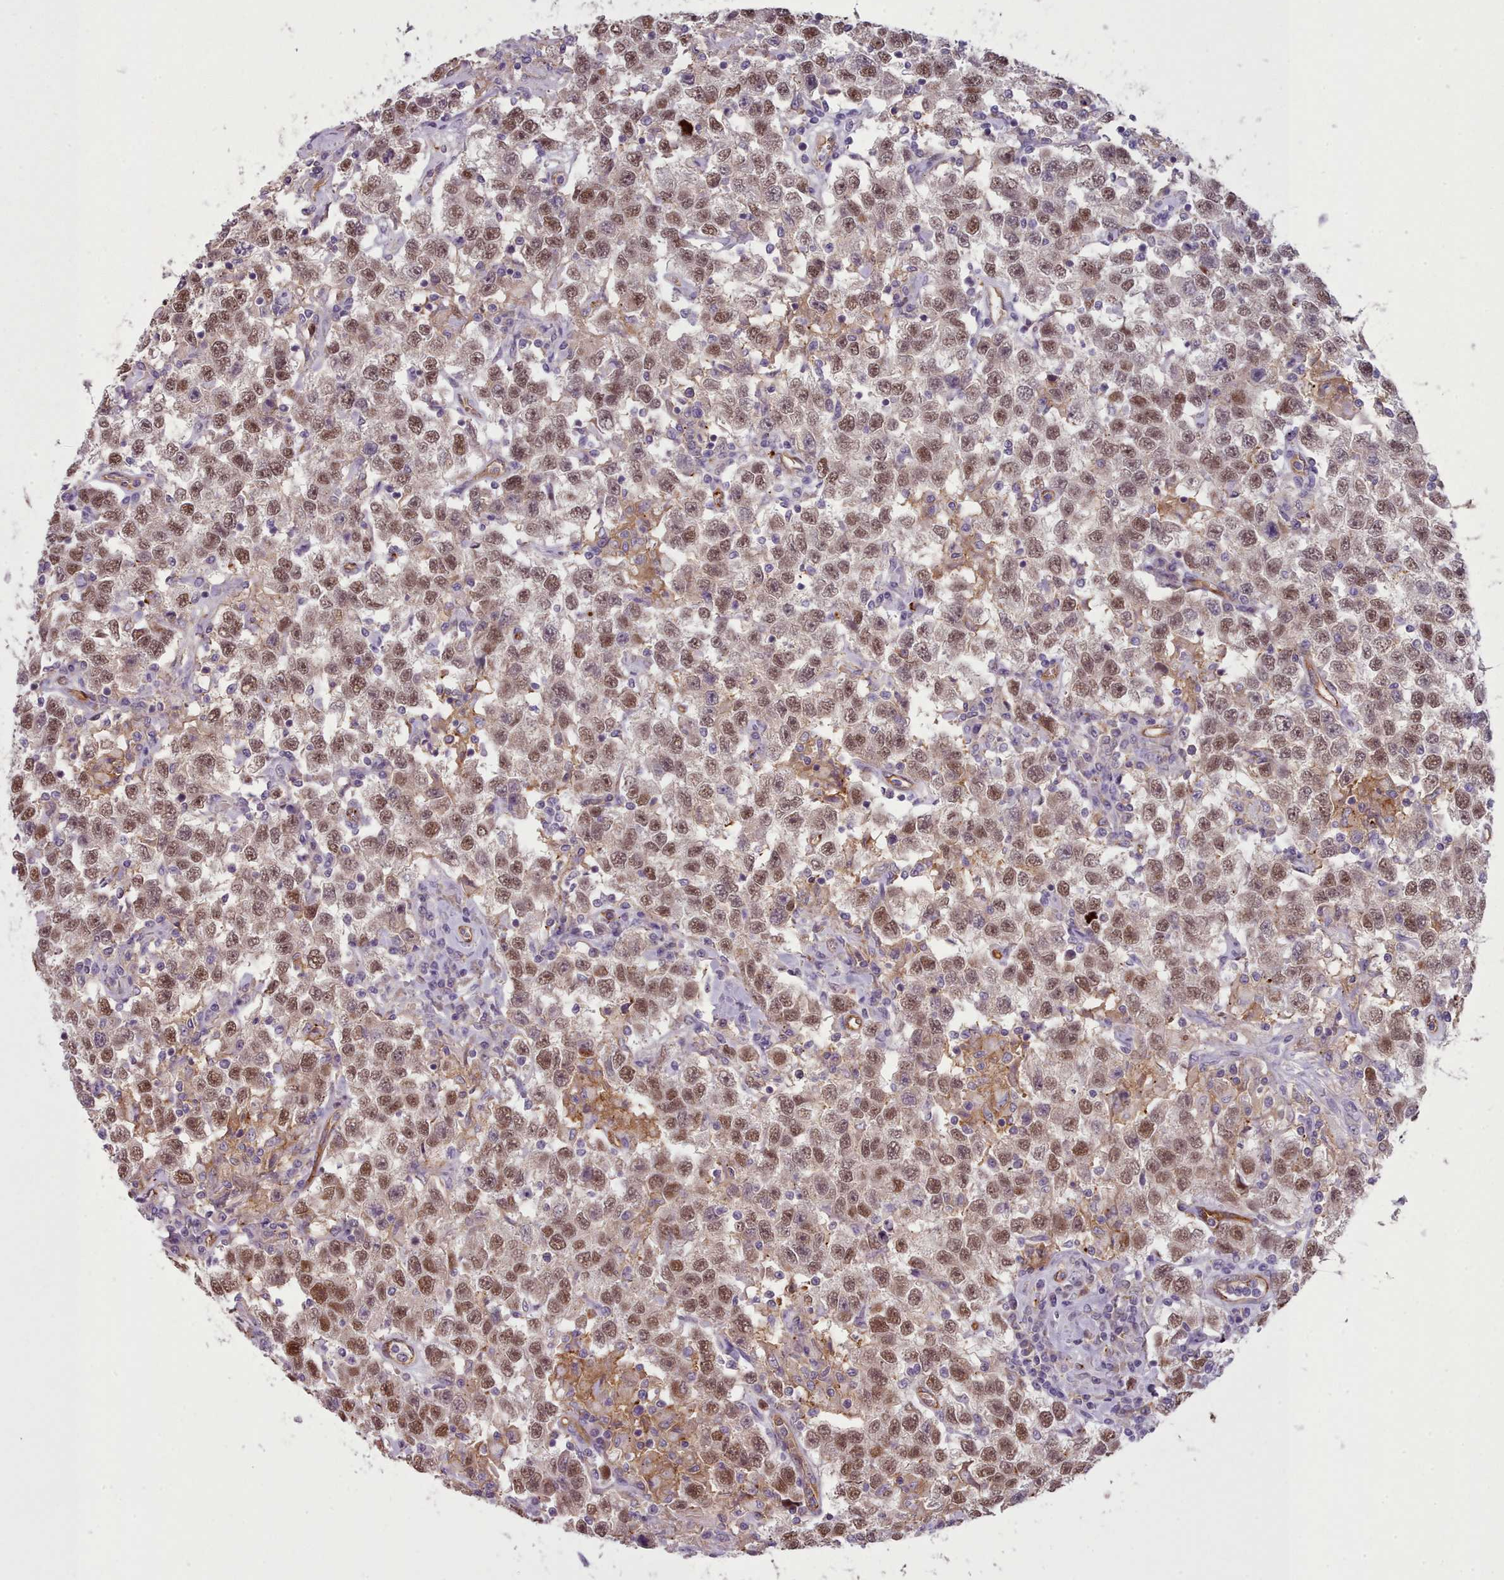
{"staining": {"intensity": "moderate", "quantity": ">75%", "location": "nuclear"}, "tissue": "testis cancer", "cell_type": "Tumor cells", "image_type": "cancer", "snomed": [{"axis": "morphology", "description": "Seminoma, NOS"}, {"axis": "topography", "description": "Testis"}], "caption": "Immunohistochemistry (IHC) photomicrograph of human testis seminoma stained for a protein (brown), which reveals medium levels of moderate nuclear positivity in approximately >75% of tumor cells.", "gene": "CD300LF", "patient": {"sex": "male", "age": 41}}